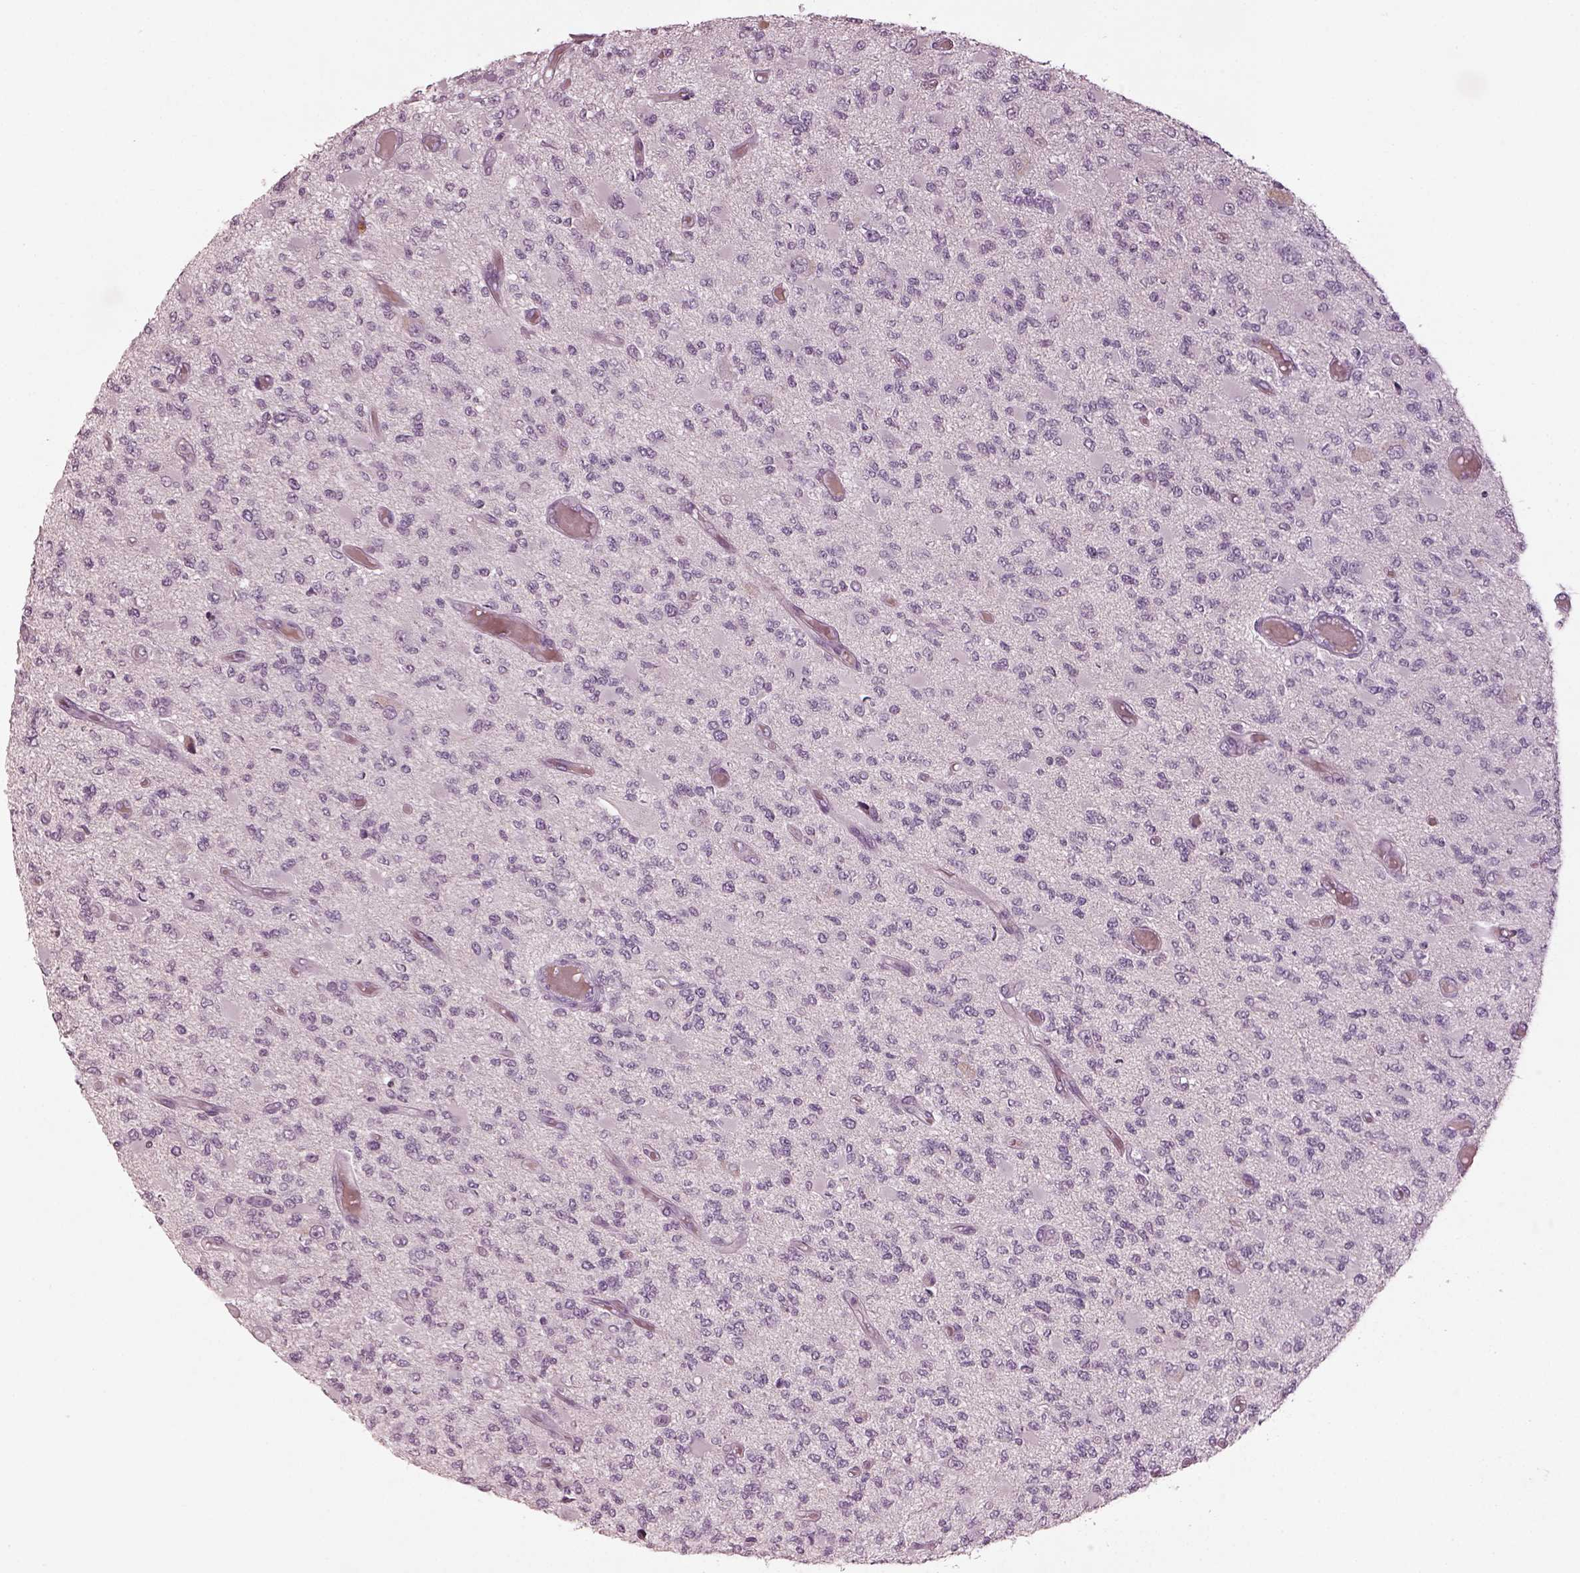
{"staining": {"intensity": "negative", "quantity": "none", "location": "none"}, "tissue": "glioma", "cell_type": "Tumor cells", "image_type": "cancer", "snomed": [{"axis": "morphology", "description": "Glioma, malignant, High grade"}, {"axis": "topography", "description": "Brain"}], "caption": "A micrograph of malignant high-grade glioma stained for a protein reveals no brown staining in tumor cells. Nuclei are stained in blue.", "gene": "SPATA6L", "patient": {"sex": "female", "age": 63}}